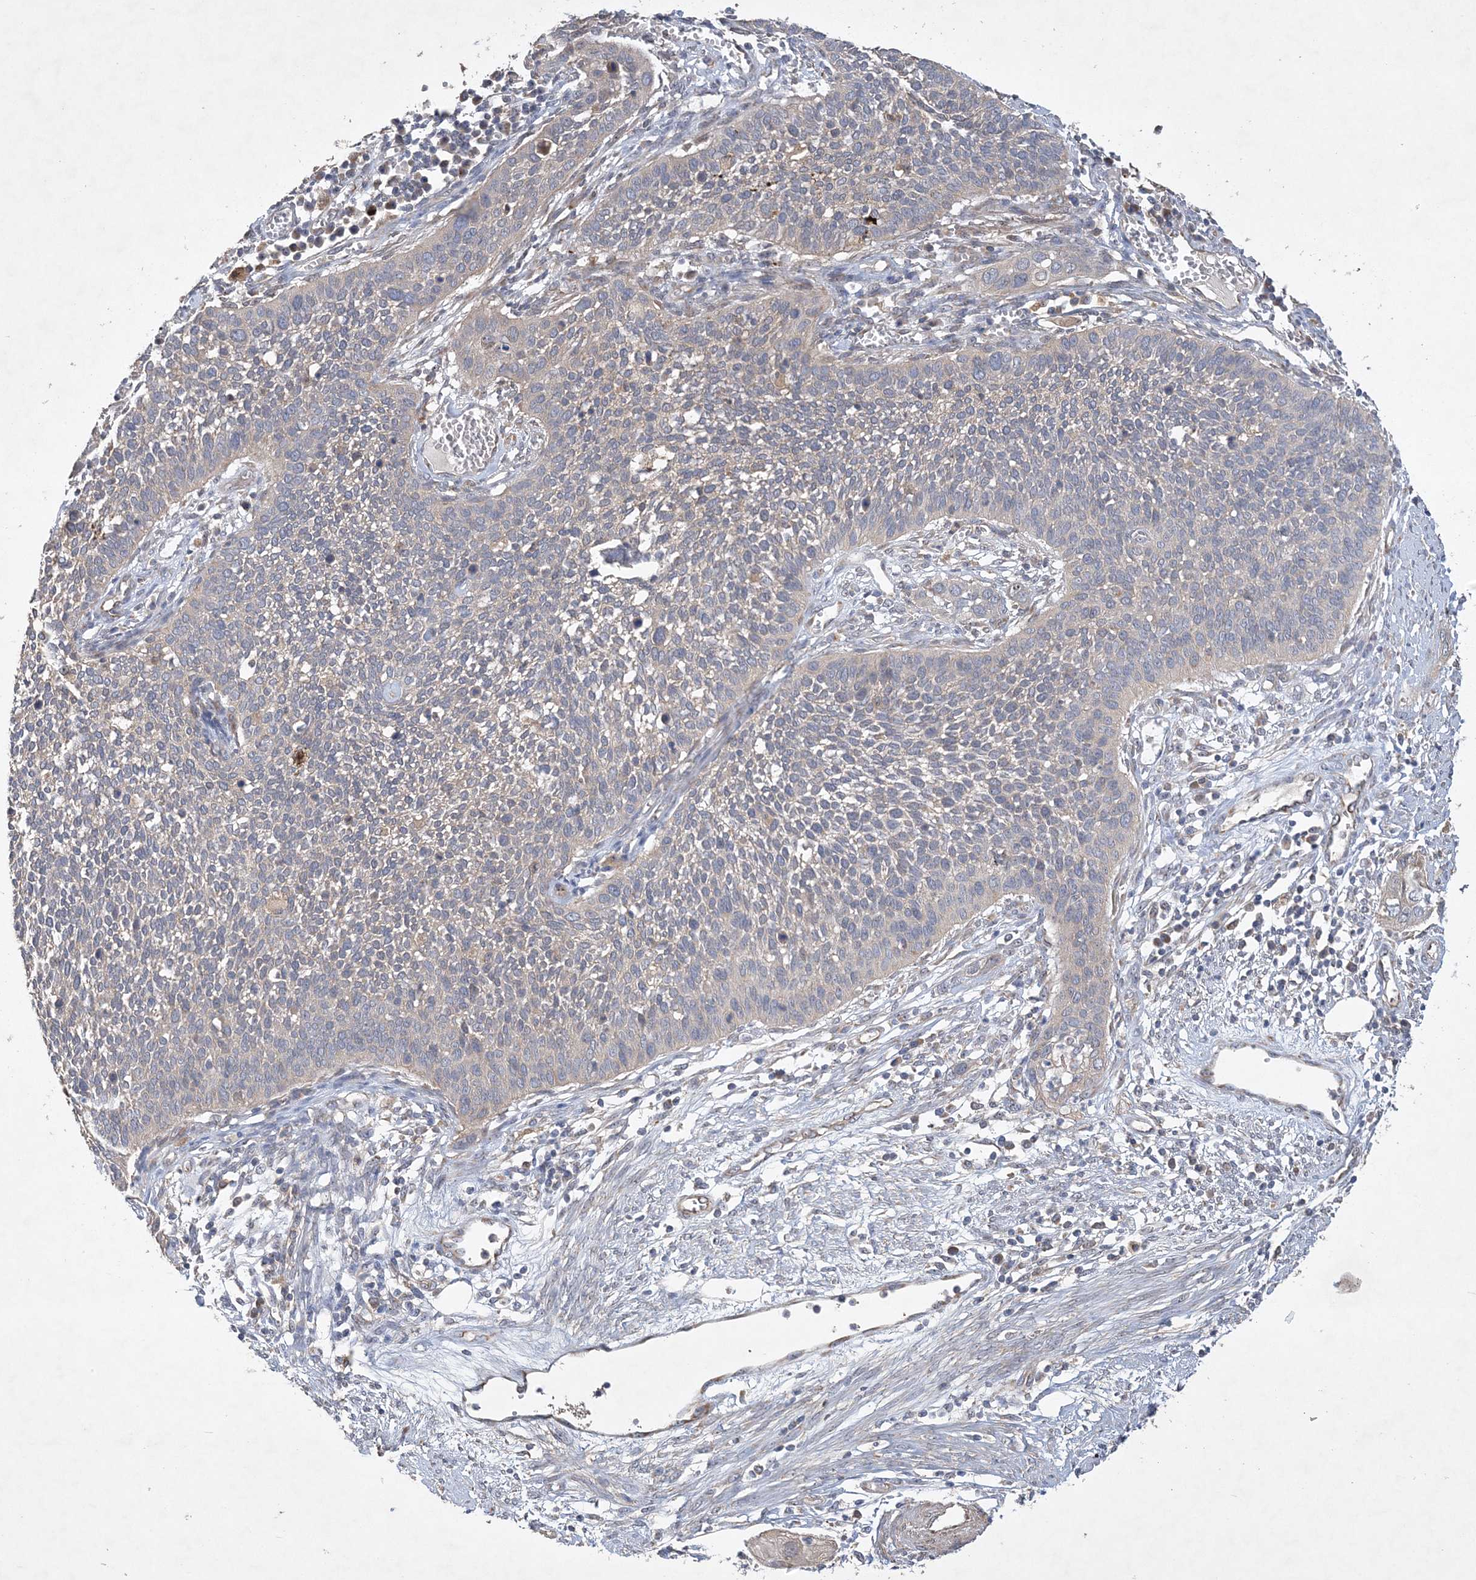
{"staining": {"intensity": "negative", "quantity": "none", "location": "none"}, "tissue": "cervical cancer", "cell_type": "Tumor cells", "image_type": "cancer", "snomed": [{"axis": "morphology", "description": "Squamous cell carcinoma, NOS"}, {"axis": "topography", "description": "Cervix"}], "caption": "Human squamous cell carcinoma (cervical) stained for a protein using immunohistochemistry shows no positivity in tumor cells.", "gene": "FEZ2", "patient": {"sex": "female", "age": 34}}